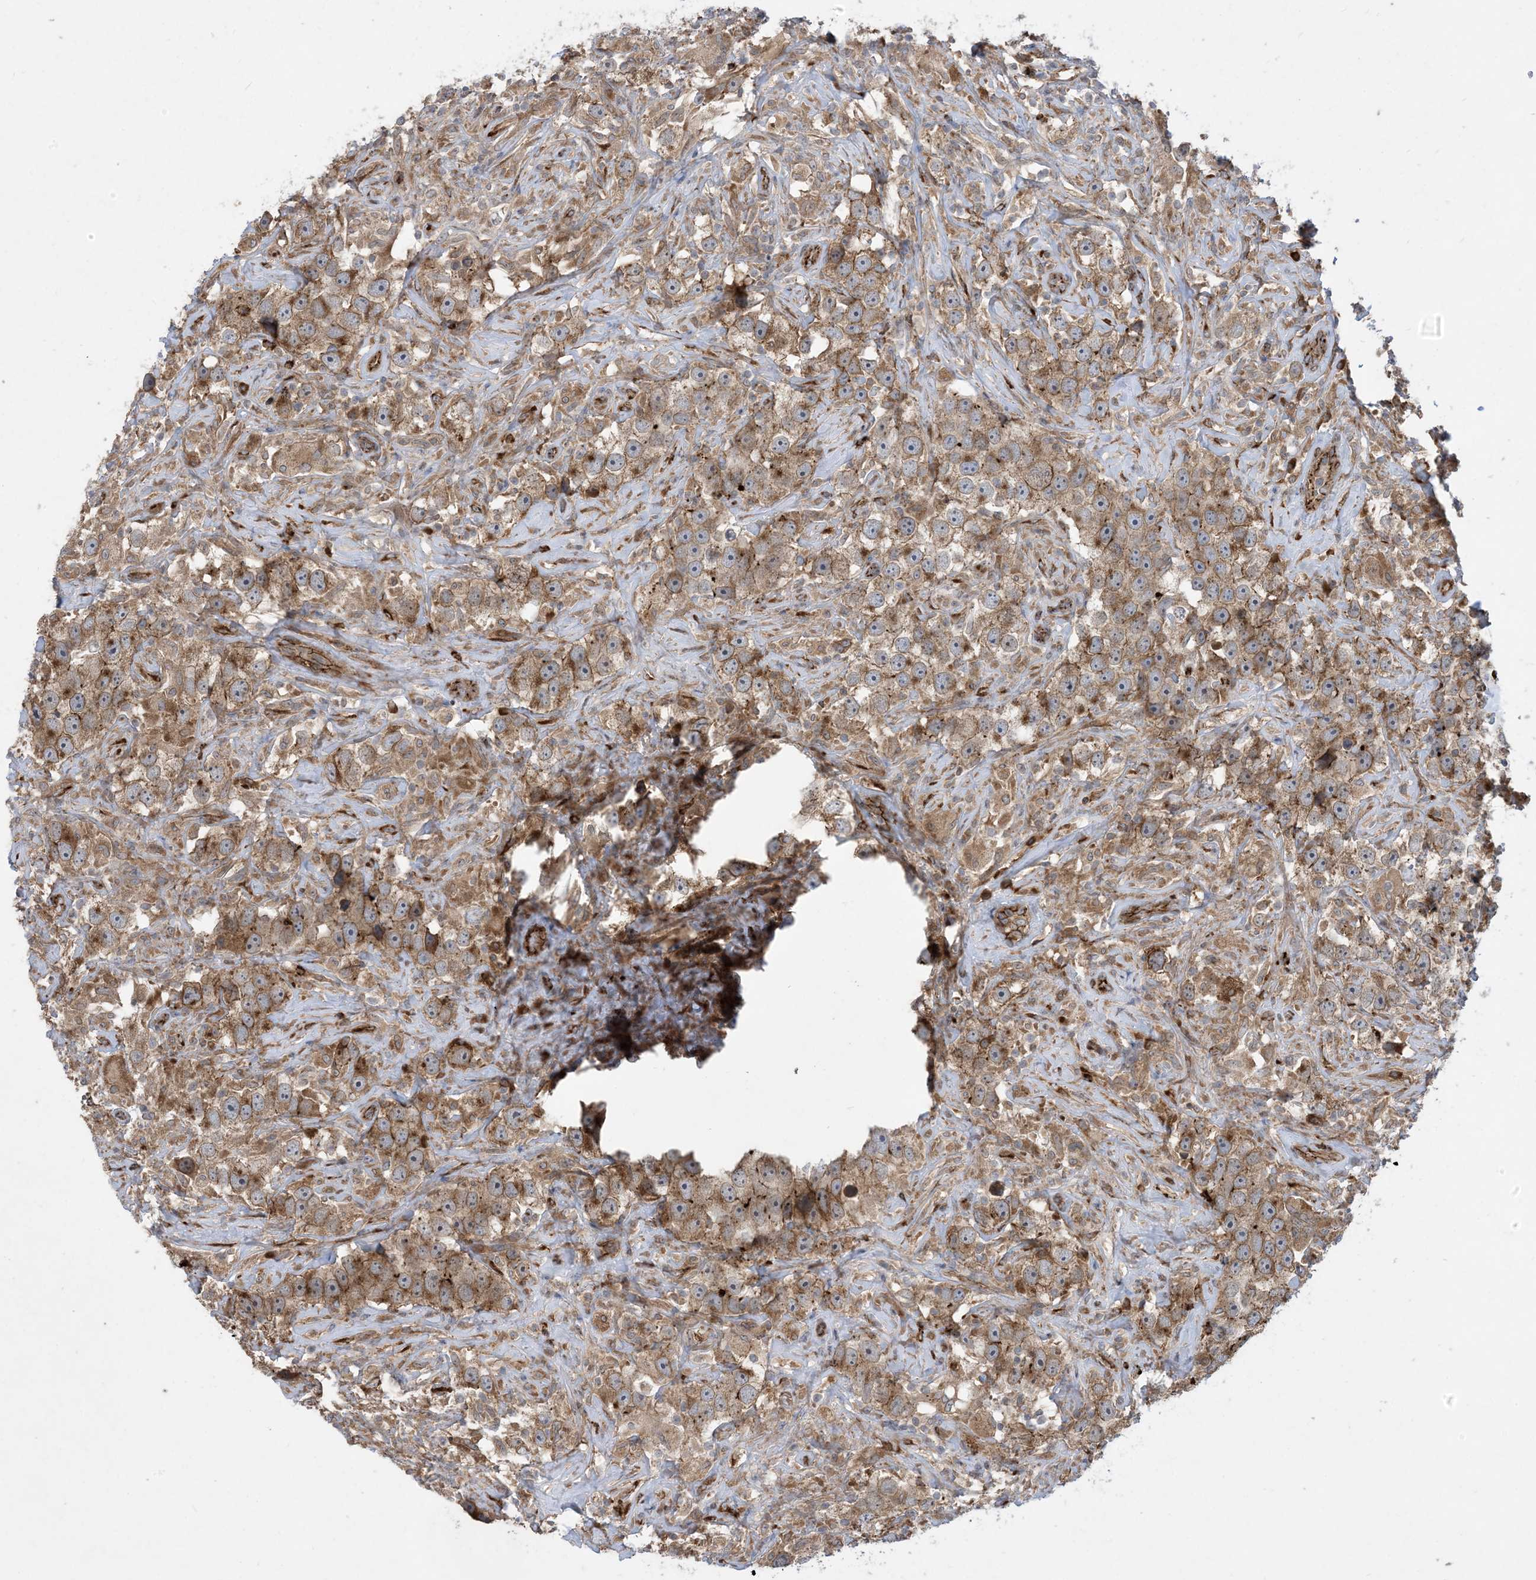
{"staining": {"intensity": "moderate", "quantity": ">75%", "location": "cytoplasmic/membranous"}, "tissue": "testis cancer", "cell_type": "Tumor cells", "image_type": "cancer", "snomed": [{"axis": "morphology", "description": "Seminoma, NOS"}, {"axis": "topography", "description": "Testis"}], "caption": "Tumor cells reveal medium levels of moderate cytoplasmic/membranous positivity in about >75% of cells in testis cancer (seminoma).", "gene": "OTOP1", "patient": {"sex": "male", "age": 49}}